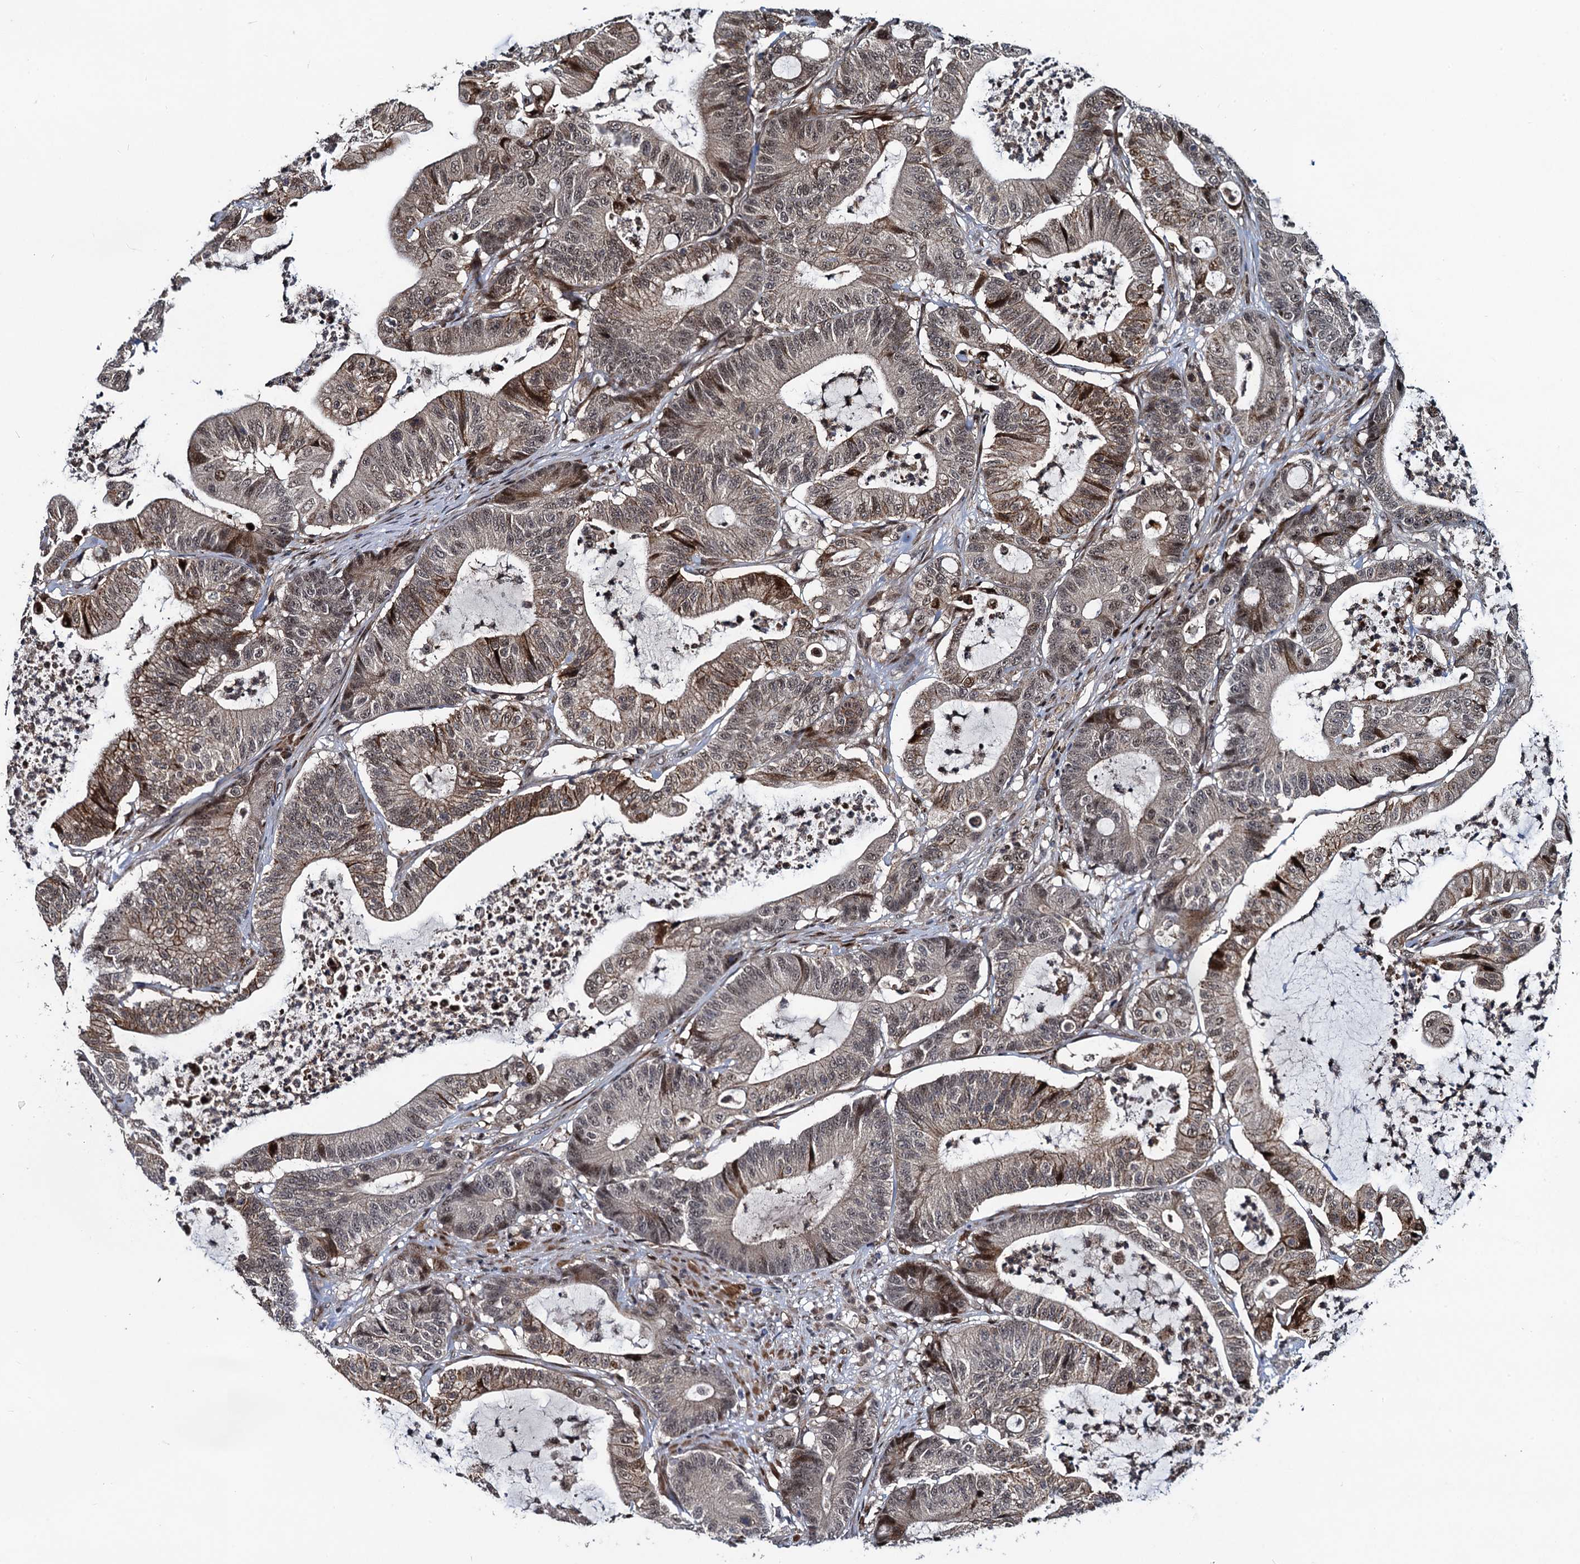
{"staining": {"intensity": "moderate", "quantity": "25%-75%", "location": "cytoplasmic/membranous,nuclear"}, "tissue": "colorectal cancer", "cell_type": "Tumor cells", "image_type": "cancer", "snomed": [{"axis": "morphology", "description": "Adenocarcinoma, NOS"}, {"axis": "topography", "description": "Colon"}], "caption": "This is a photomicrograph of IHC staining of colorectal adenocarcinoma, which shows moderate expression in the cytoplasmic/membranous and nuclear of tumor cells.", "gene": "ATOSA", "patient": {"sex": "female", "age": 84}}